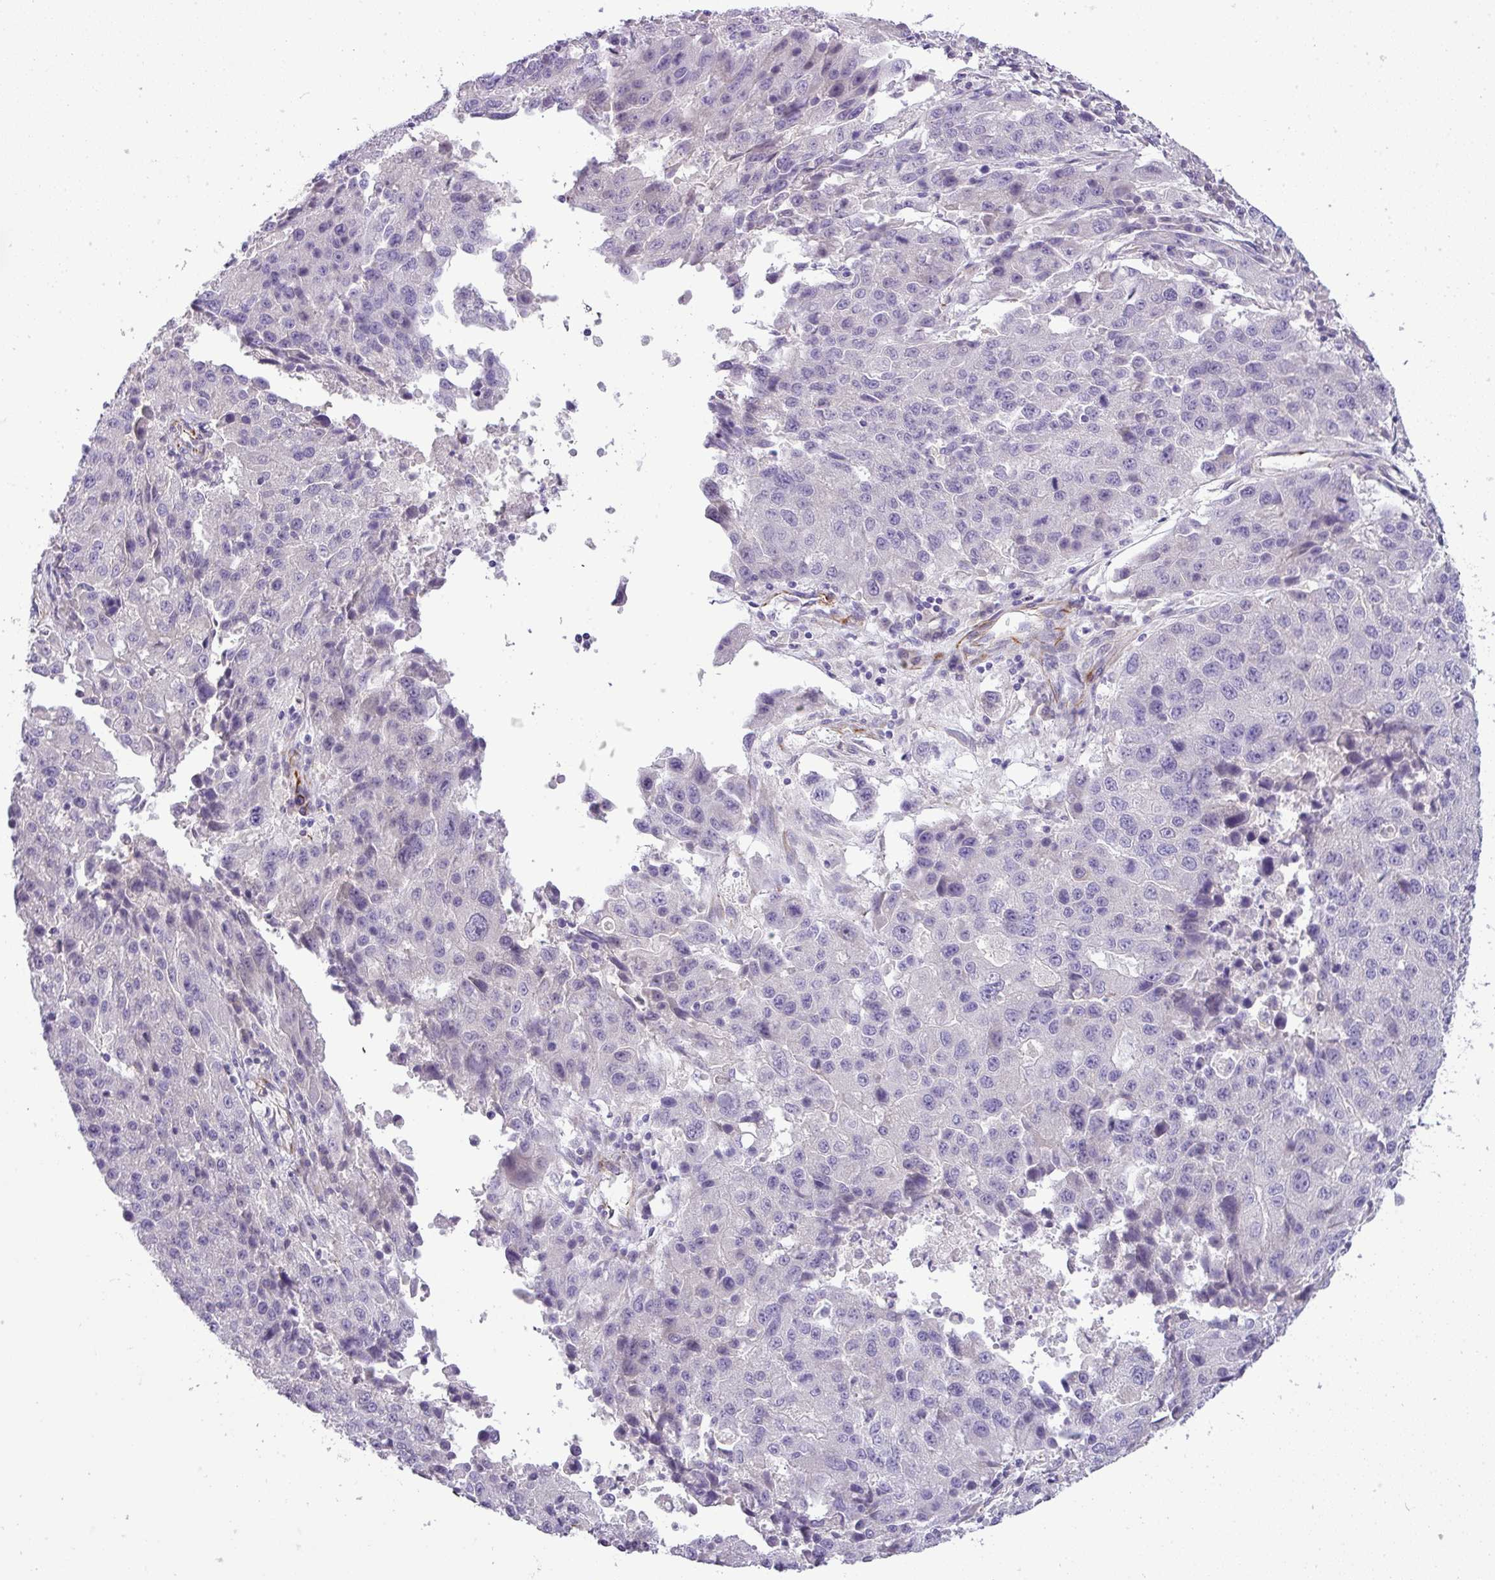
{"staining": {"intensity": "negative", "quantity": "none", "location": "none"}, "tissue": "stomach cancer", "cell_type": "Tumor cells", "image_type": "cancer", "snomed": [{"axis": "morphology", "description": "Adenocarcinoma, NOS"}, {"axis": "topography", "description": "Stomach"}], "caption": "An immunohistochemistry (IHC) micrograph of adenocarcinoma (stomach) is shown. There is no staining in tumor cells of adenocarcinoma (stomach).", "gene": "ENSG00000273748", "patient": {"sex": "male", "age": 71}}